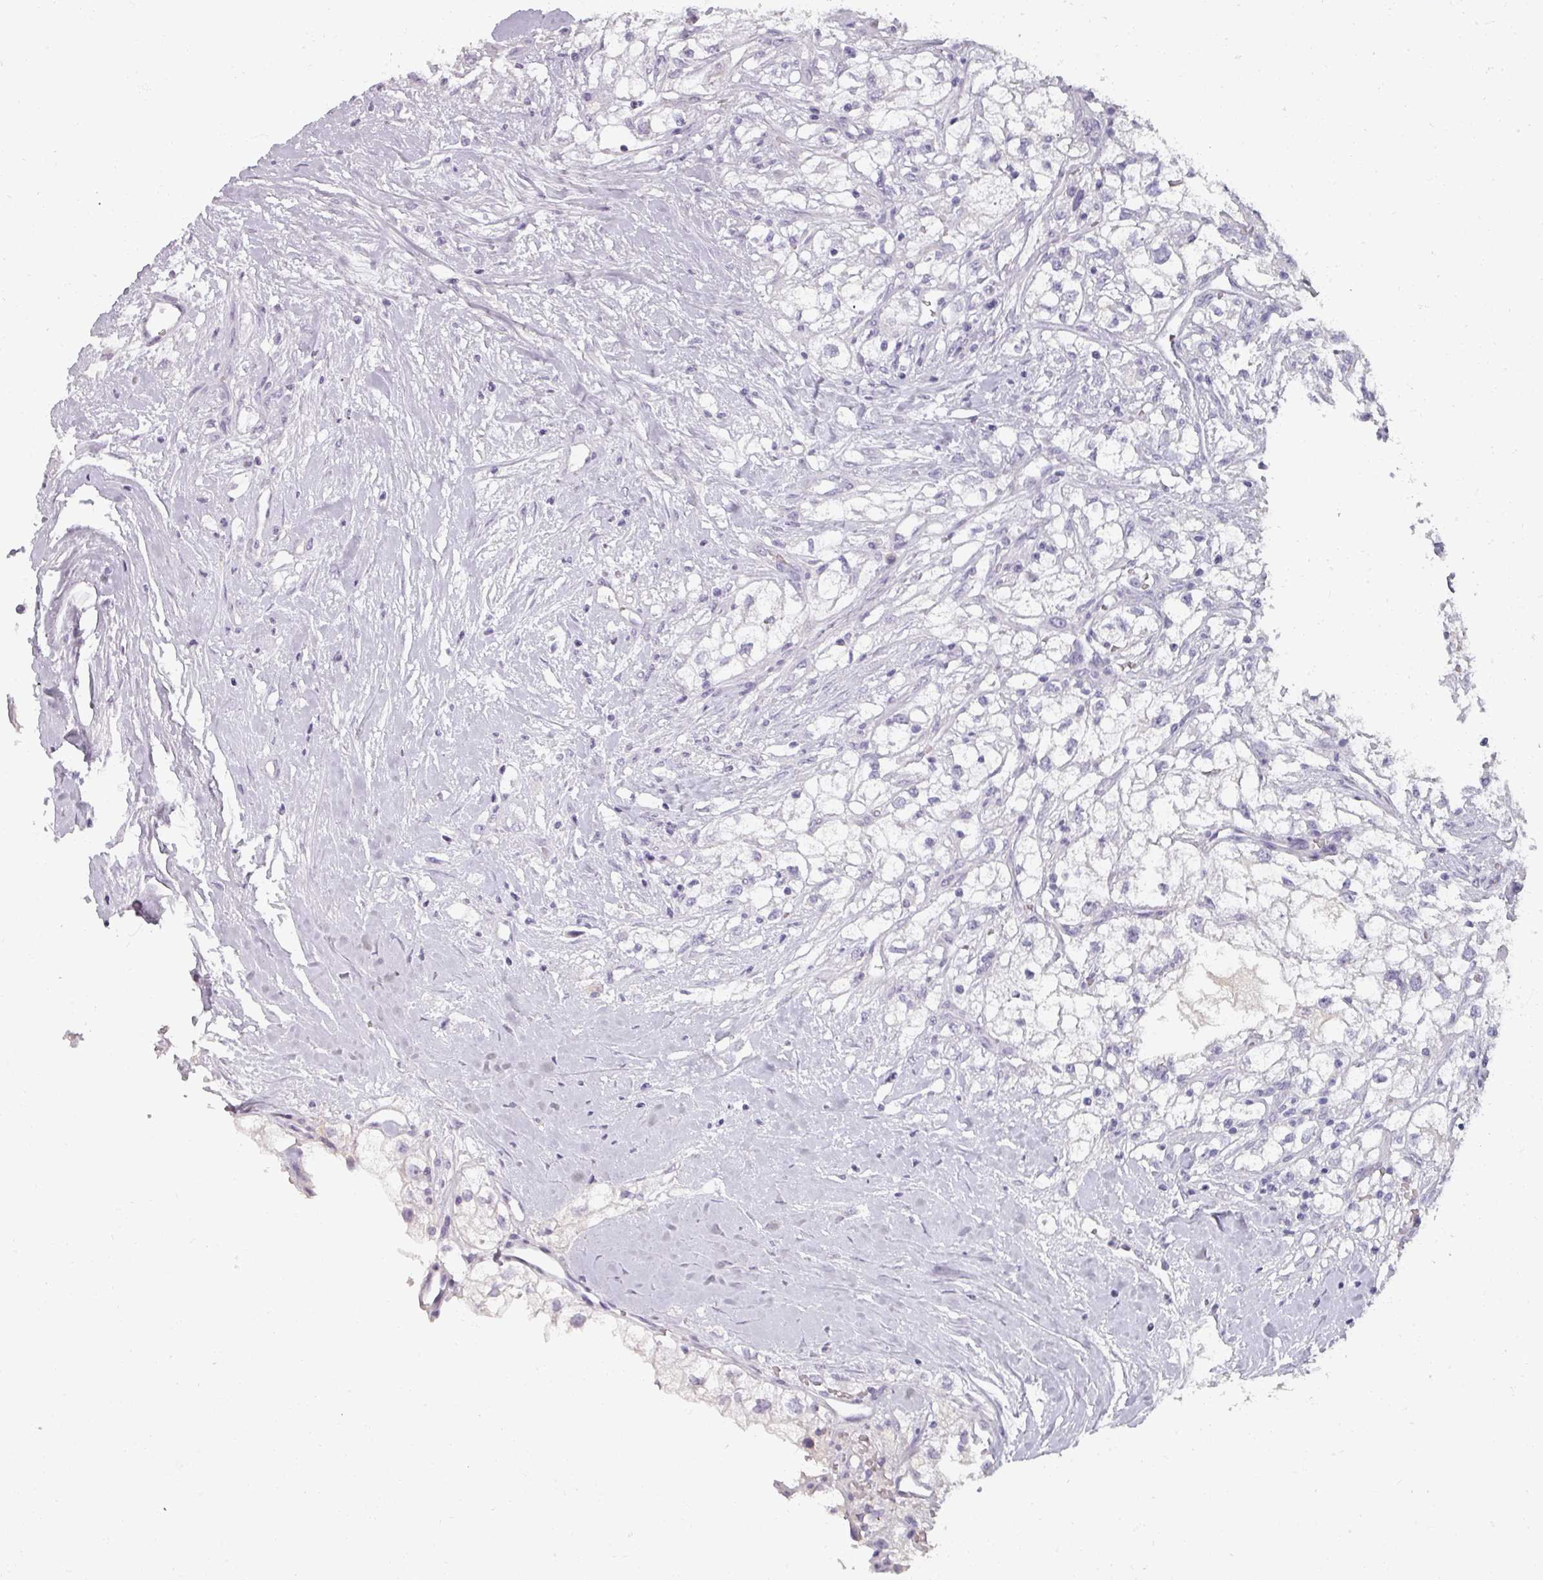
{"staining": {"intensity": "negative", "quantity": "none", "location": "none"}, "tissue": "renal cancer", "cell_type": "Tumor cells", "image_type": "cancer", "snomed": [{"axis": "morphology", "description": "Adenocarcinoma, NOS"}, {"axis": "topography", "description": "Kidney"}], "caption": "Protein analysis of adenocarcinoma (renal) displays no significant positivity in tumor cells.", "gene": "REG3G", "patient": {"sex": "male", "age": 59}}